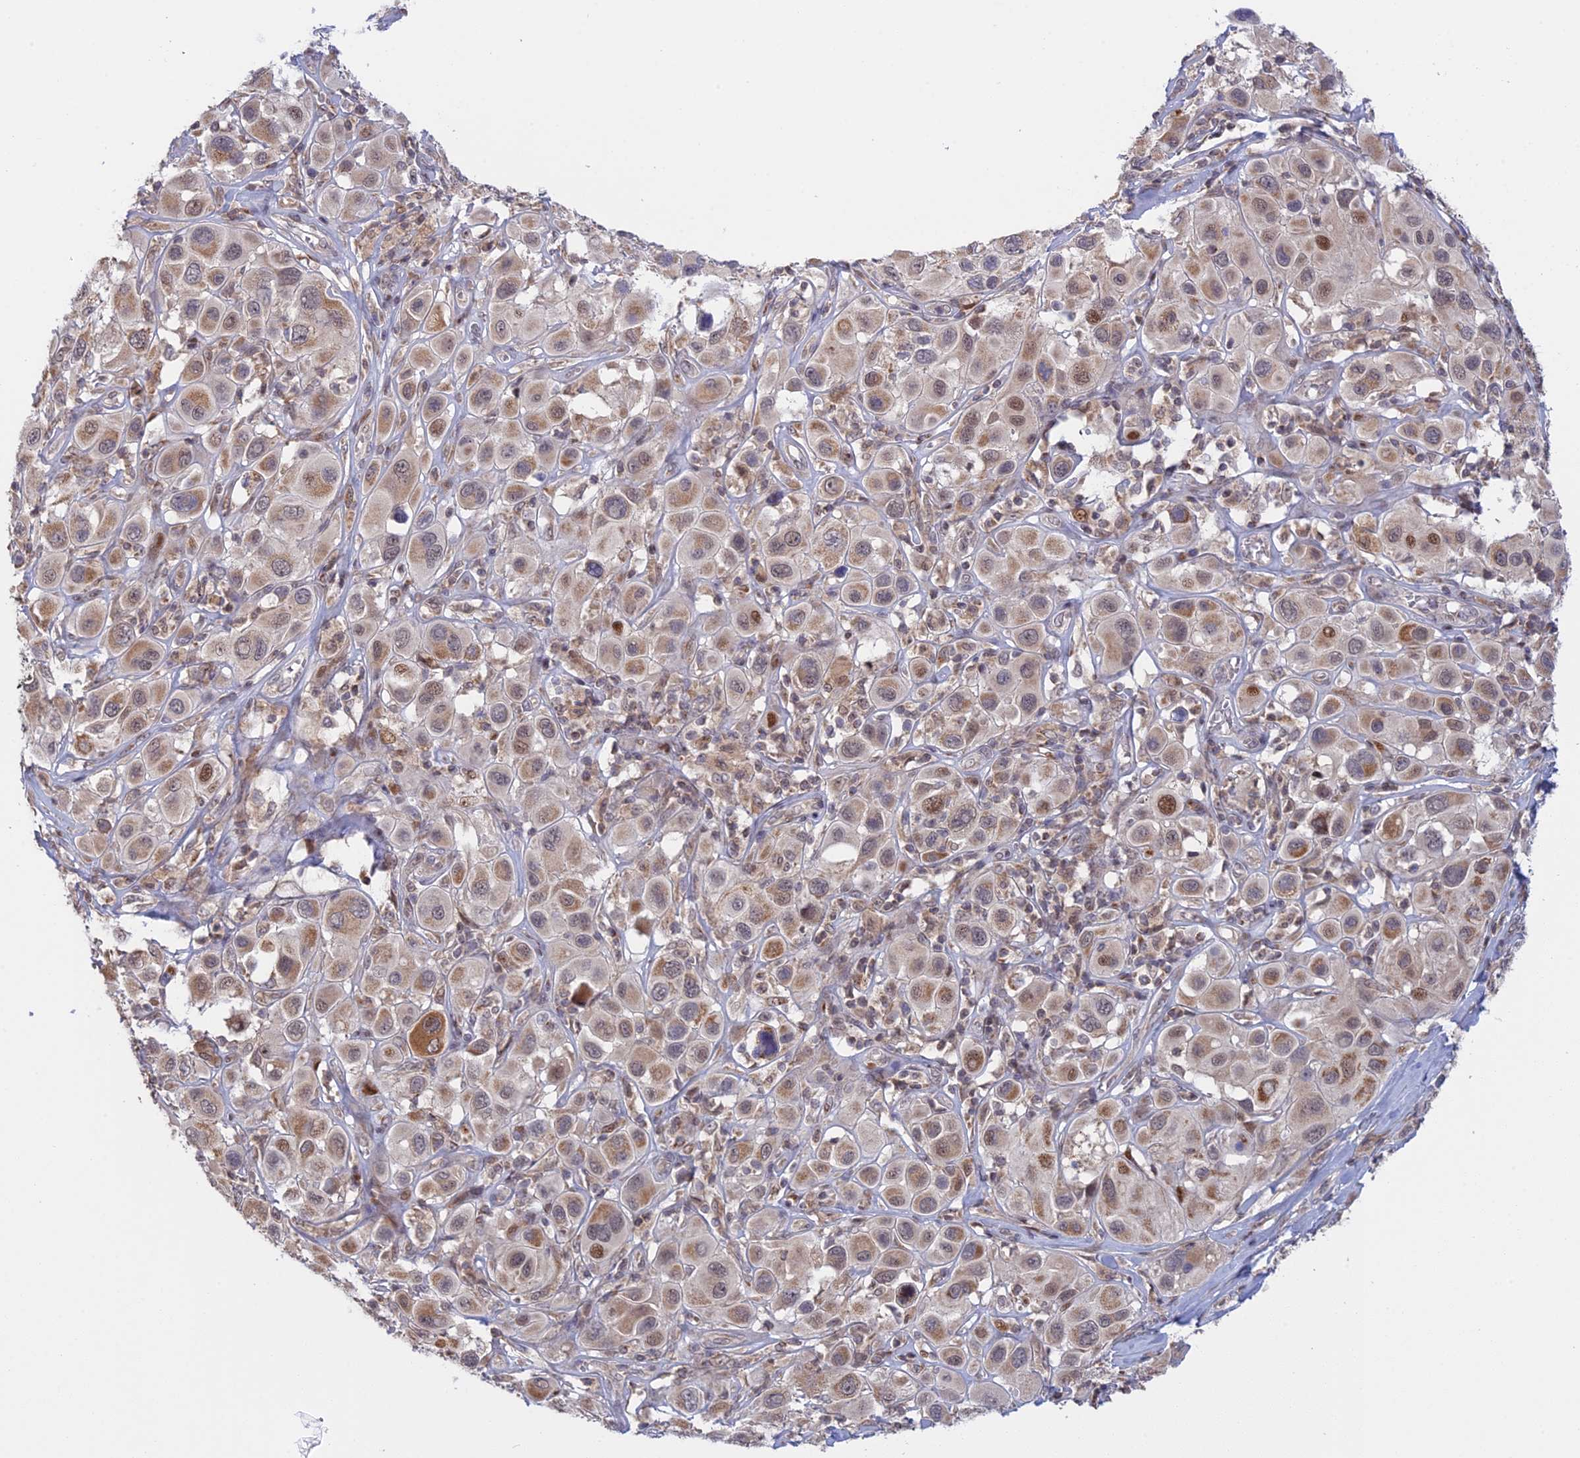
{"staining": {"intensity": "moderate", "quantity": "<25%", "location": "cytoplasmic/membranous,nuclear"}, "tissue": "melanoma", "cell_type": "Tumor cells", "image_type": "cancer", "snomed": [{"axis": "morphology", "description": "Malignant melanoma, Metastatic site"}, {"axis": "topography", "description": "Skin"}], "caption": "Melanoma stained for a protein exhibits moderate cytoplasmic/membranous and nuclear positivity in tumor cells.", "gene": "GSKIP", "patient": {"sex": "male", "age": 41}}